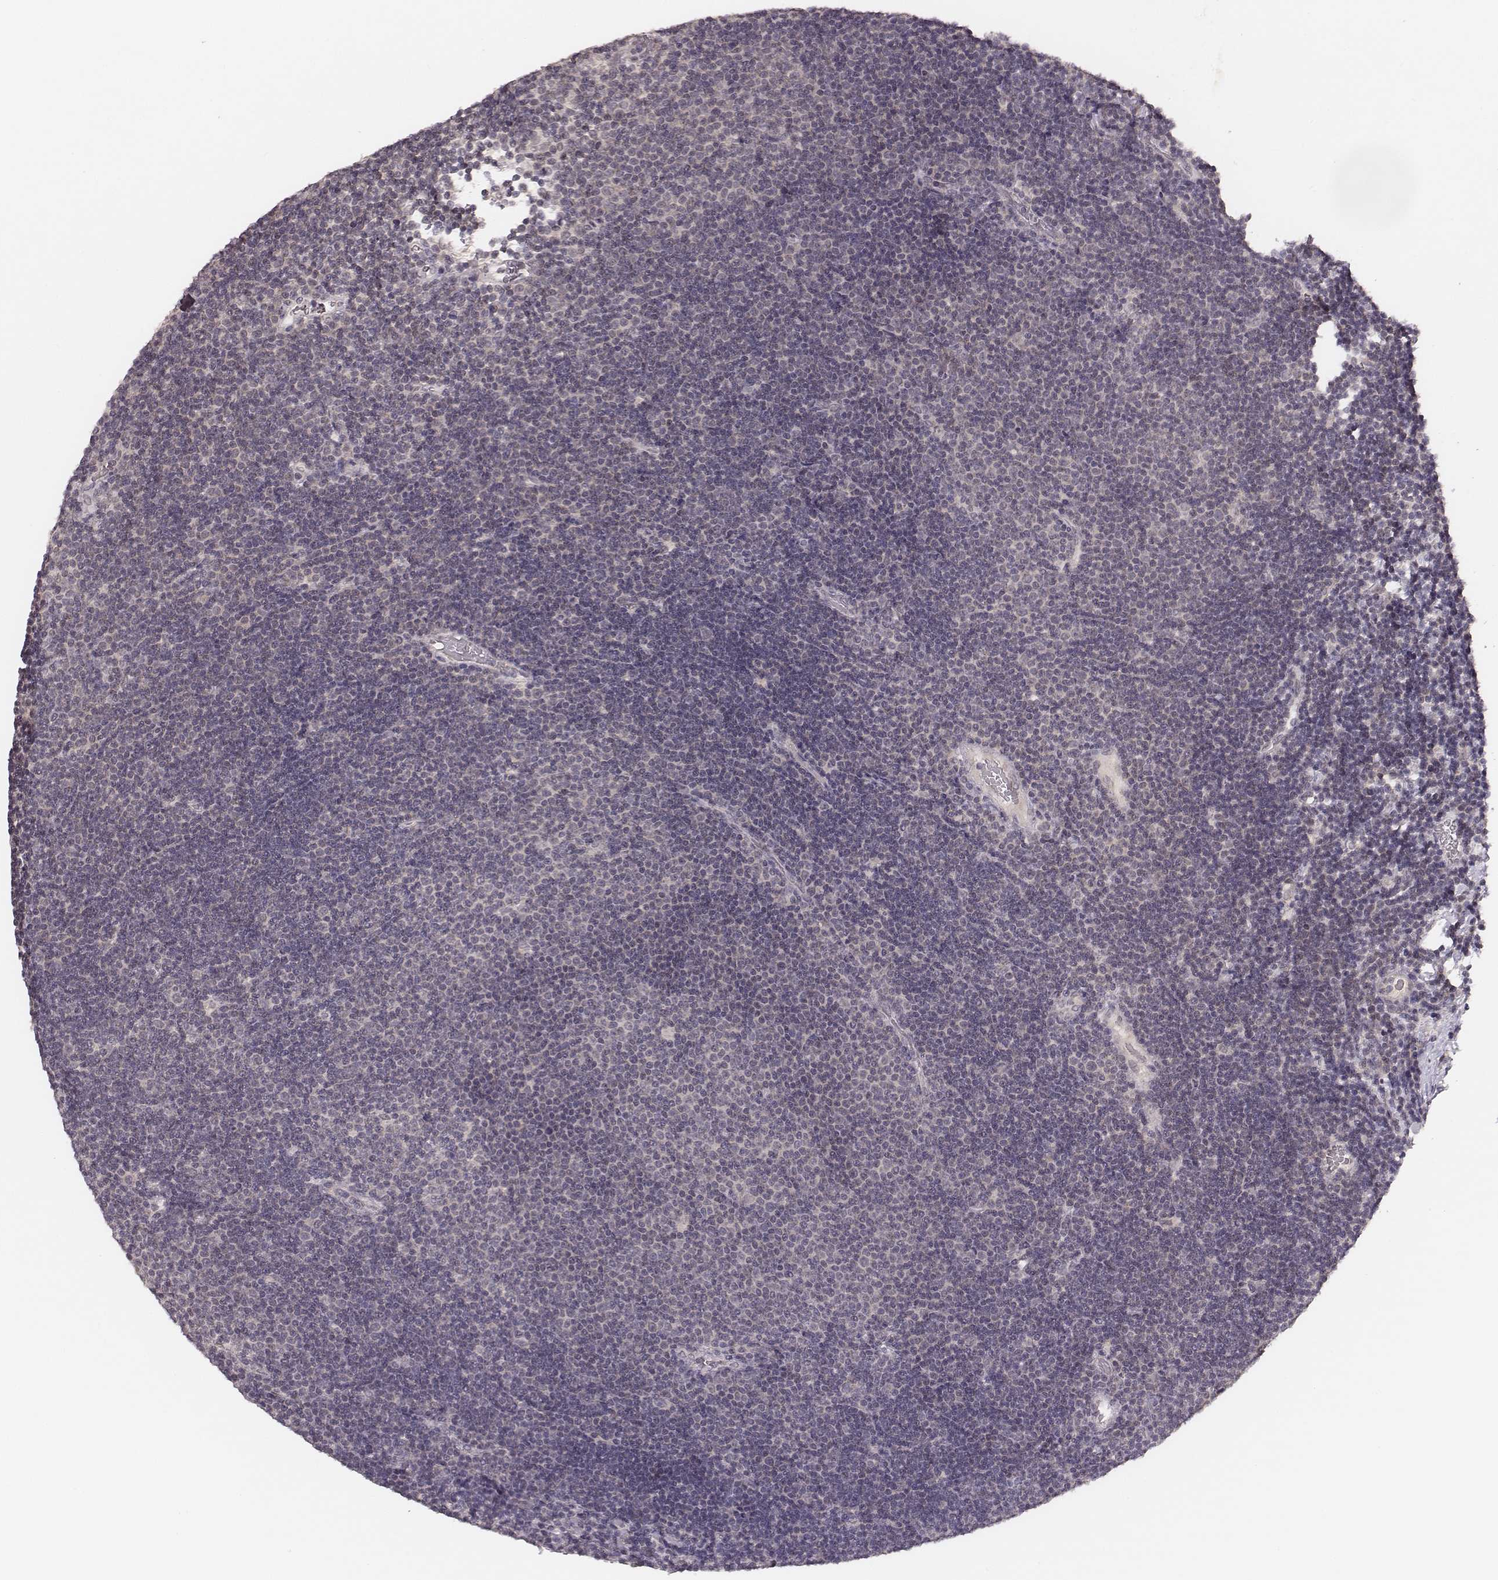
{"staining": {"intensity": "negative", "quantity": "none", "location": "none"}, "tissue": "lymphoma", "cell_type": "Tumor cells", "image_type": "cancer", "snomed": [{"axis": "morphology", "description": "Malignant lymphoma, non-Hodgkin's type, Low grade"}, {"axis": "topography", "description": "Brain"}], "caption": "Immunohistochemistry (IHC) photomicrograph of human malignant lymphoma, non-Hodgkin's type (low-grade) stained for a protein (brown), which exhibits no staining in tumor cells.", "gene": "LY6K", "patient": {"sex": "female", "age": 66}}